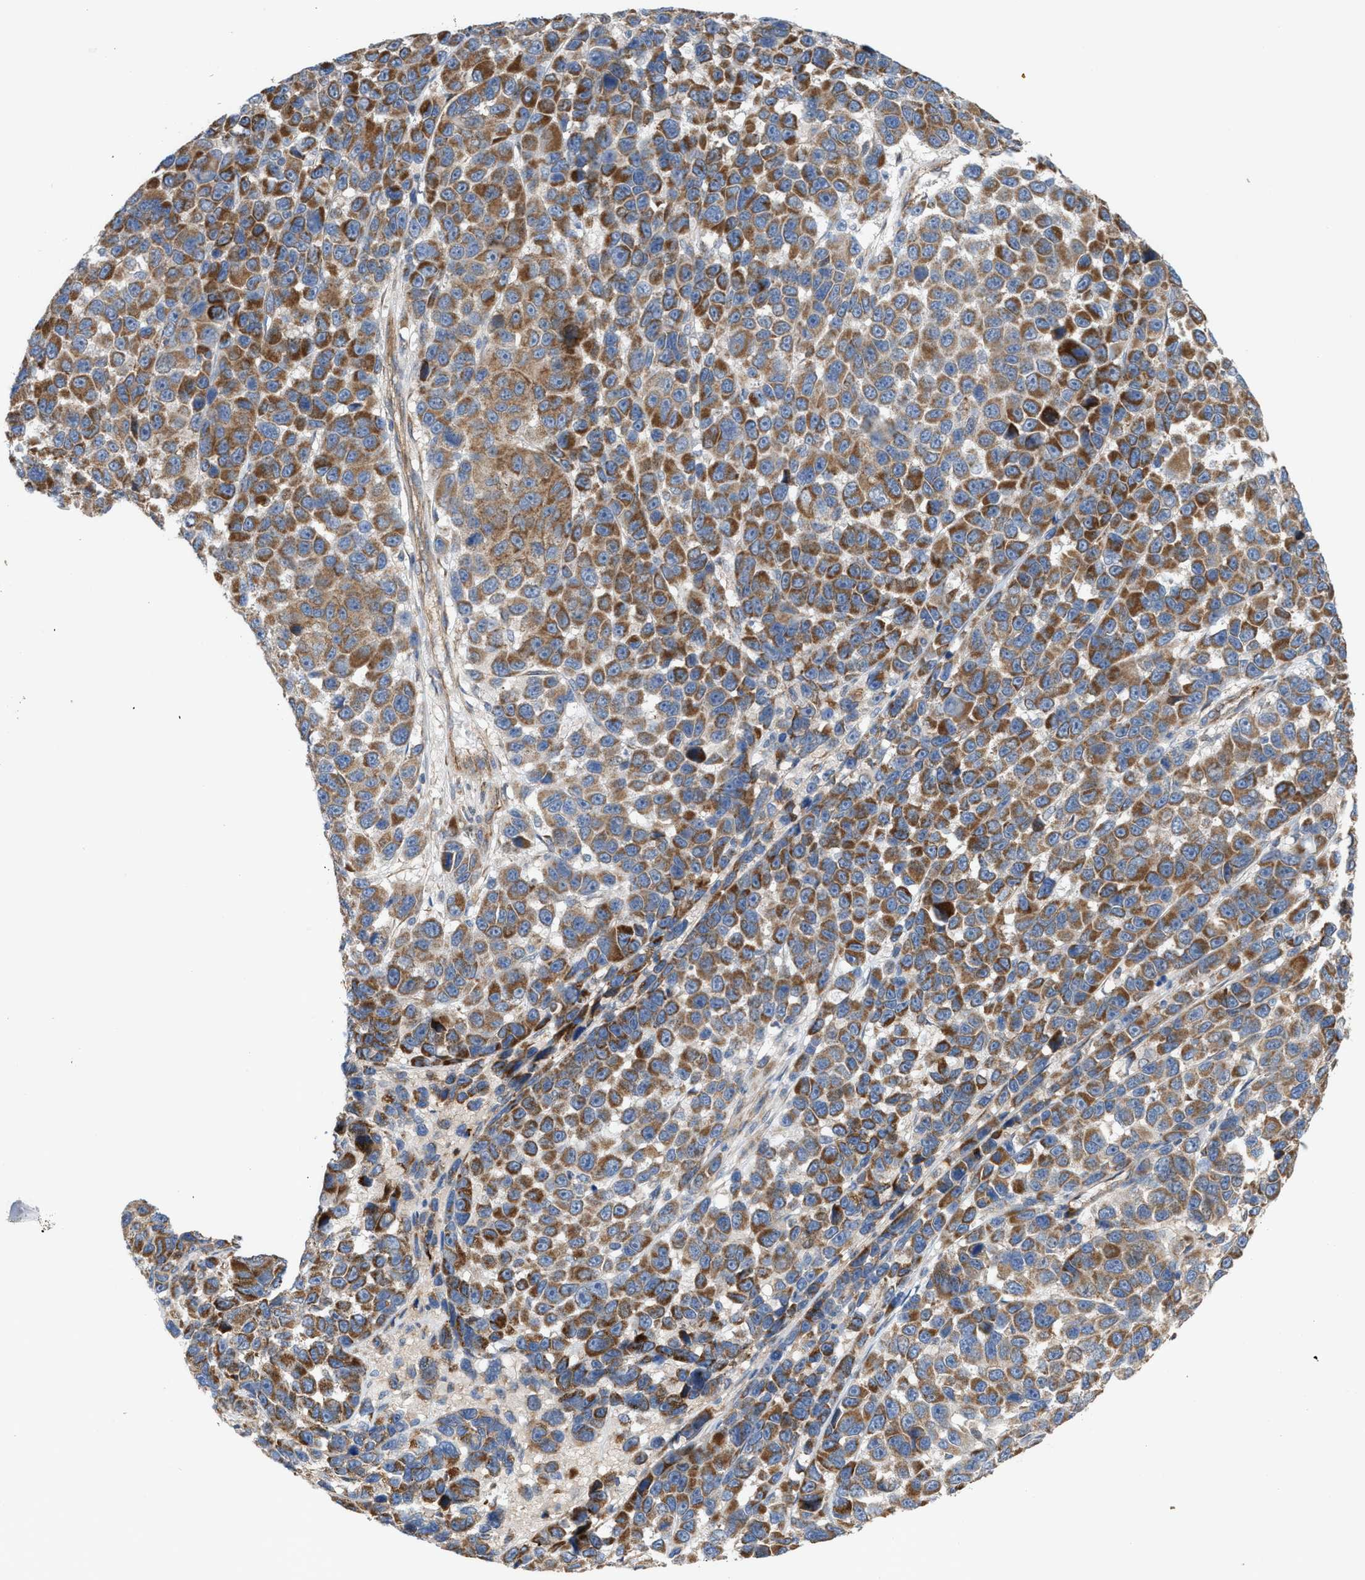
{"staining": {"intensity": "moderate", "quantity": ">75%", "location": "cytoplasmic/membranous"}, "tissue": "melanoma", "cell_type": "Tumor cells", "image_type": "cancer", "snomed": [{"axis": "morphology", "description": "Malignant melanoma, NOS"}, {"axis": "topography", "description": "Skin"}], "caption": "This is a histology image of immunohistochemistry staining of malignant melanoma, which shows moderate staining in the cytoplasmic/membranous of tumor cells.", "gene": "OXSM", "patient": {"sex": "male", "age": 53}}